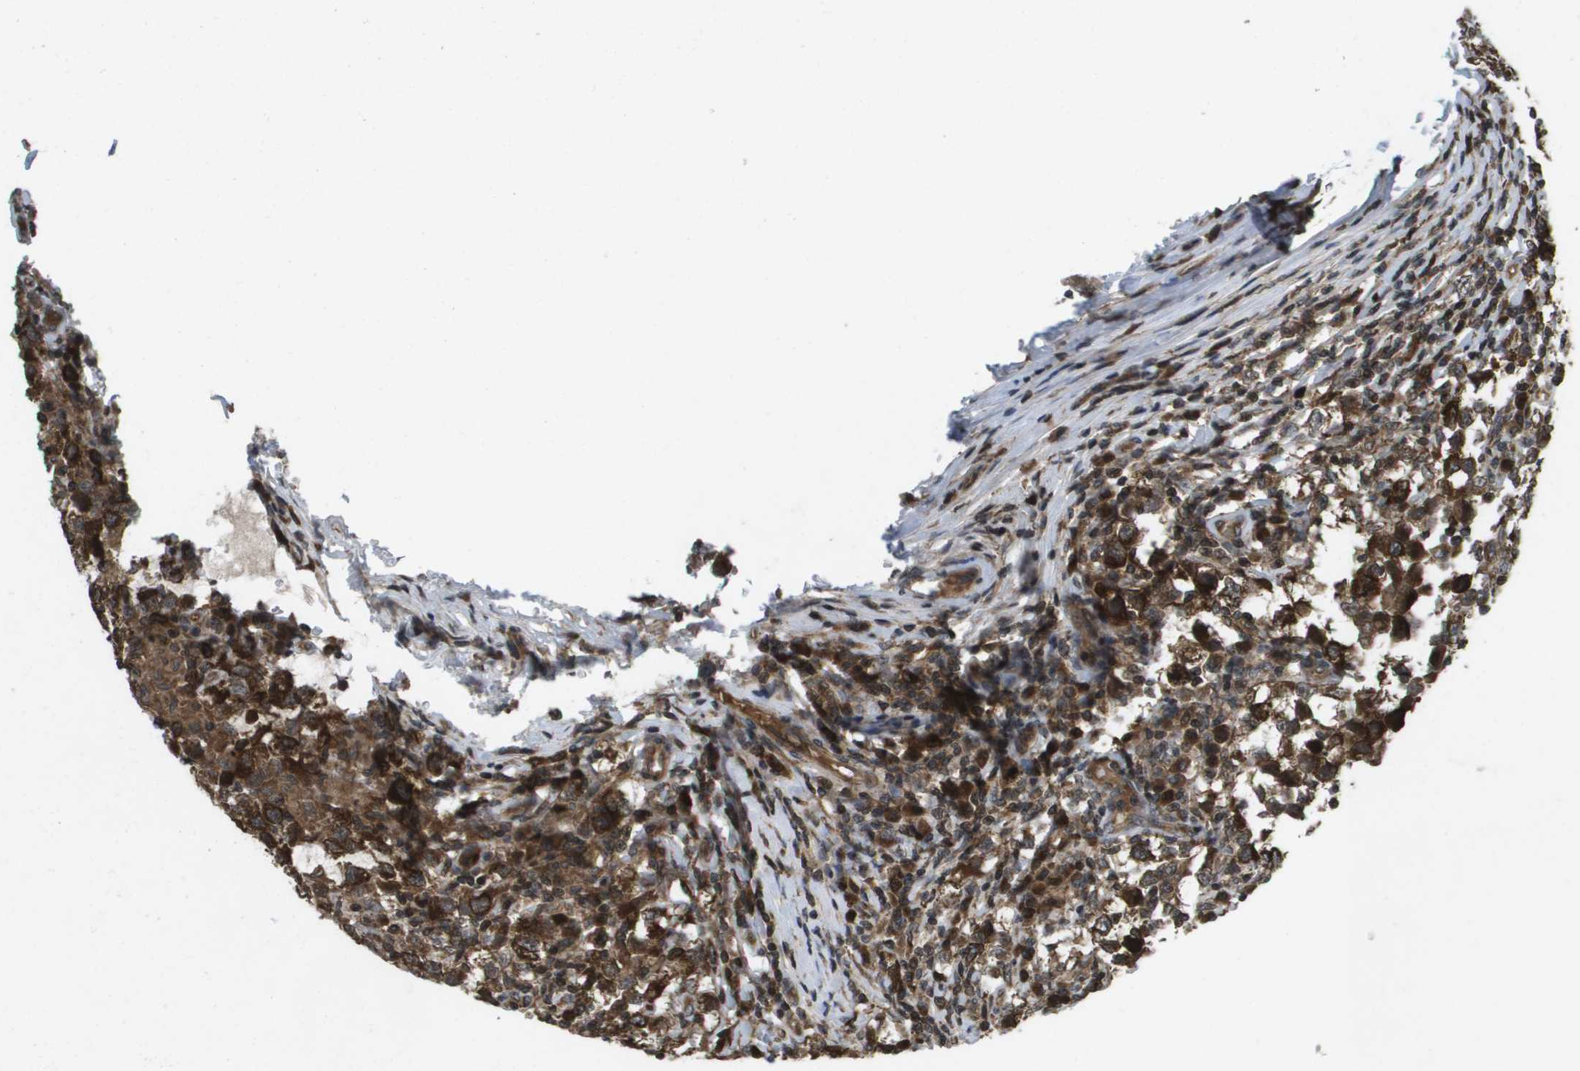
{"staining": {"intensity": "strong", "quantity": ">75%", "location": "cytoplasmic/membranous"}, "tissue": "testis cancer", "cell_type": "Tumor cells", "image_type": "cancer", "snomed": [{"axis": "morphology", "description": "Carcinoma, Embryonal, NOS"}, {"axis": "topography", "description": "Testis"}], "caption": "Approximately >75% of tumor cells in testis cancer show strong cytoplasmic/membranous protein positivity as visualized by brown immunohistochemical staining.", "gene": "KIF11", "patient": {"sex": "male", "age": 21}}